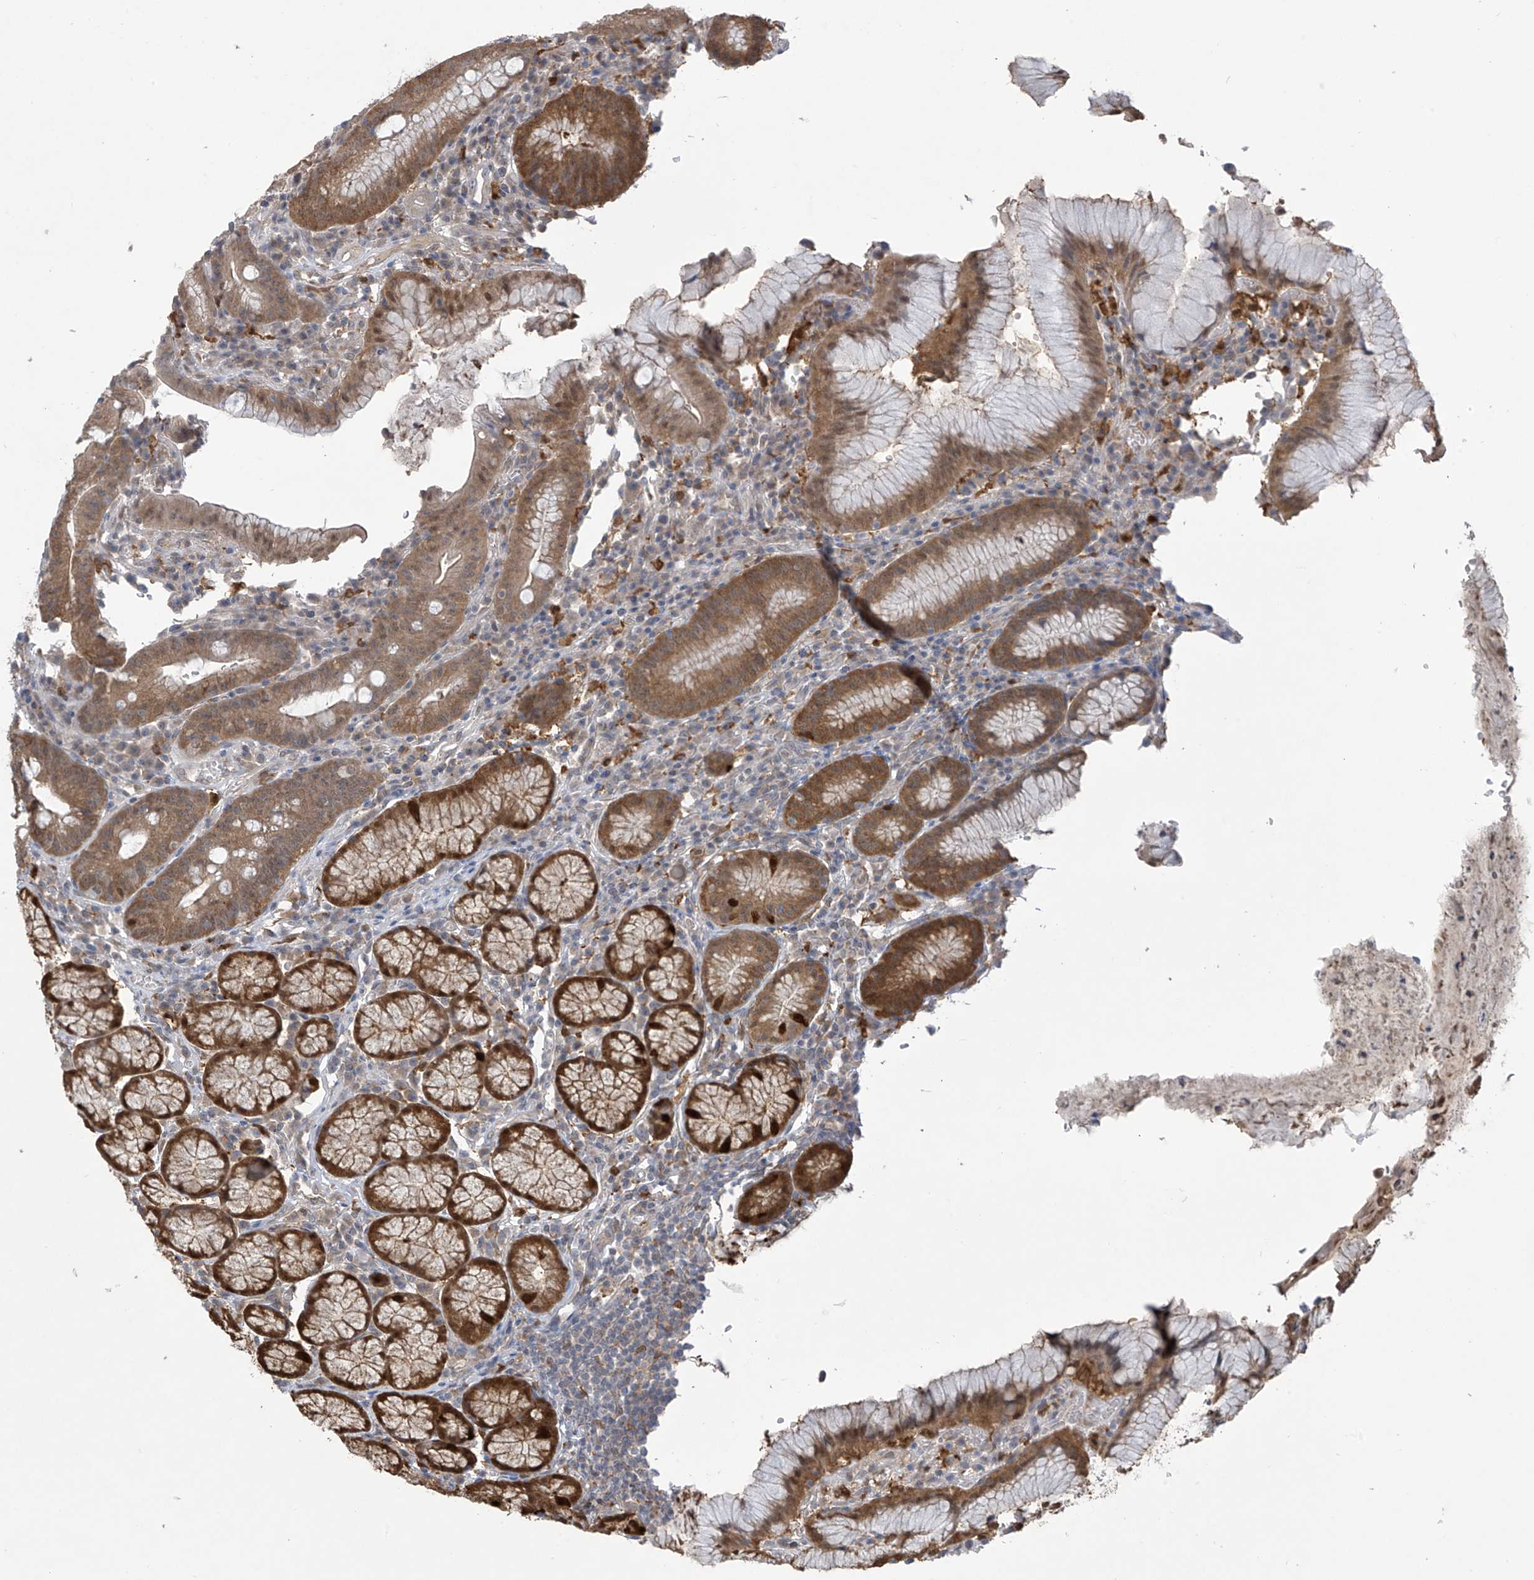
{"staining": {"intensity": "moderate", "quantity": ">75%", "location": "cytoplasmic/membranous,nuclear"}, "tissue": "stomach", "cell_type": "Glandular cells", "image_type": "normal", "snomed": [{"axis": "morphology", "description": "Normal tissue, NOS"}, {"axis": "topography", "description": "Stomach"}], "caption": "Glandular cells show medium levels of moderate cytoplasmic/membranous,nuclear staining in approximately >75% of cells in benign human stomach.", "gene": "IDH1", "patient": {"sex": "male", "age": 55}}